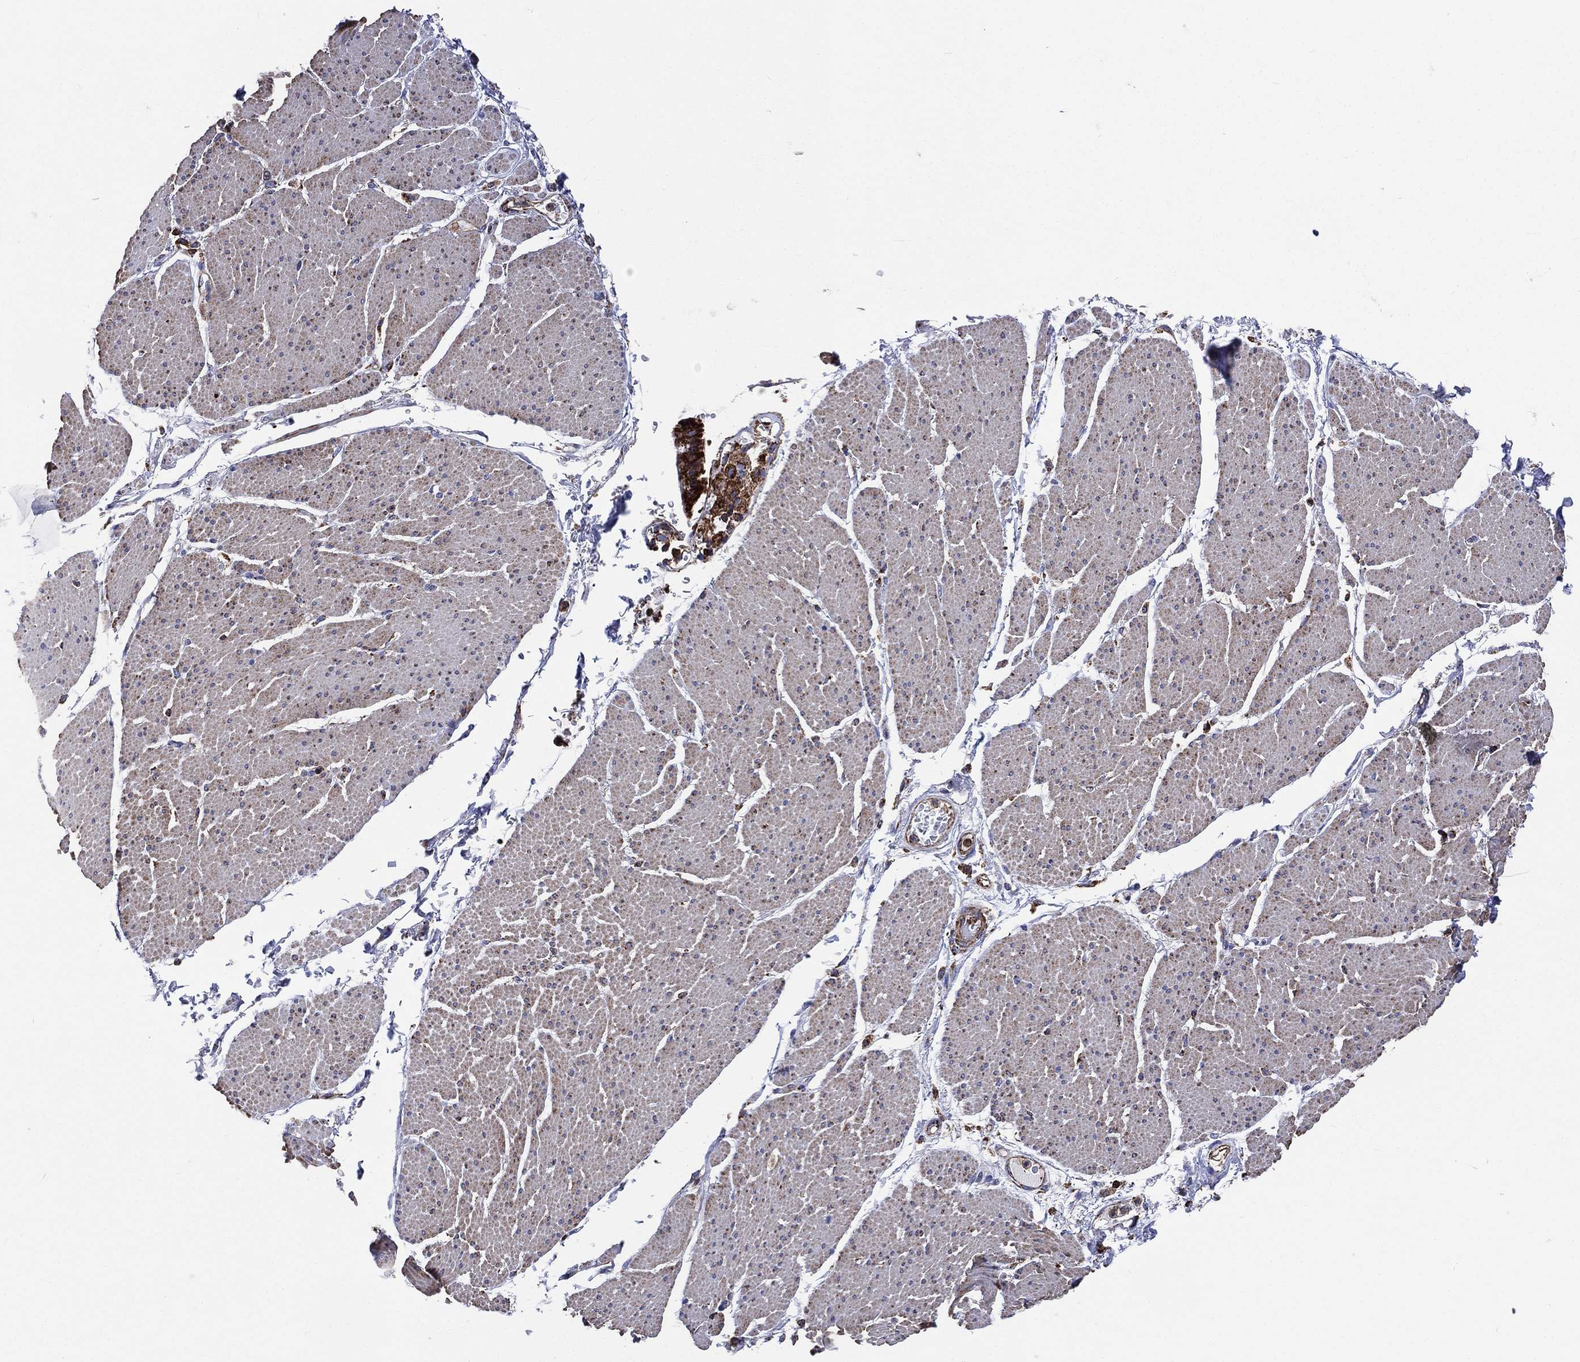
{"staining": {"intensity": "weak", "quantity": "25%-75%", "location": "cytoplasmic/membranous"}, "tissue": "smooth muscle", "cell_type": "Smooth muscle cells", "image_type": "normal", "snomed": [{"axis": "morphology", "description": "Normal tissue, NOS"}, {"axis": "topography", "description": "Smooth muscle"}, {"axis": "topography", "description": "Anal"}], "caption": "Normal smooth muscle exhibits weak cytoplasmic/membranous staining in about 25%-75% of smooth muscle cells The staining was performed using DAB (3,3'-diaminobenzidine), with brown indicating positive protein expression. Nuclei are stained blue with hematoxylin..", "gene": "ANKRD37", "patient": {"sex": "male", "age": 83}}